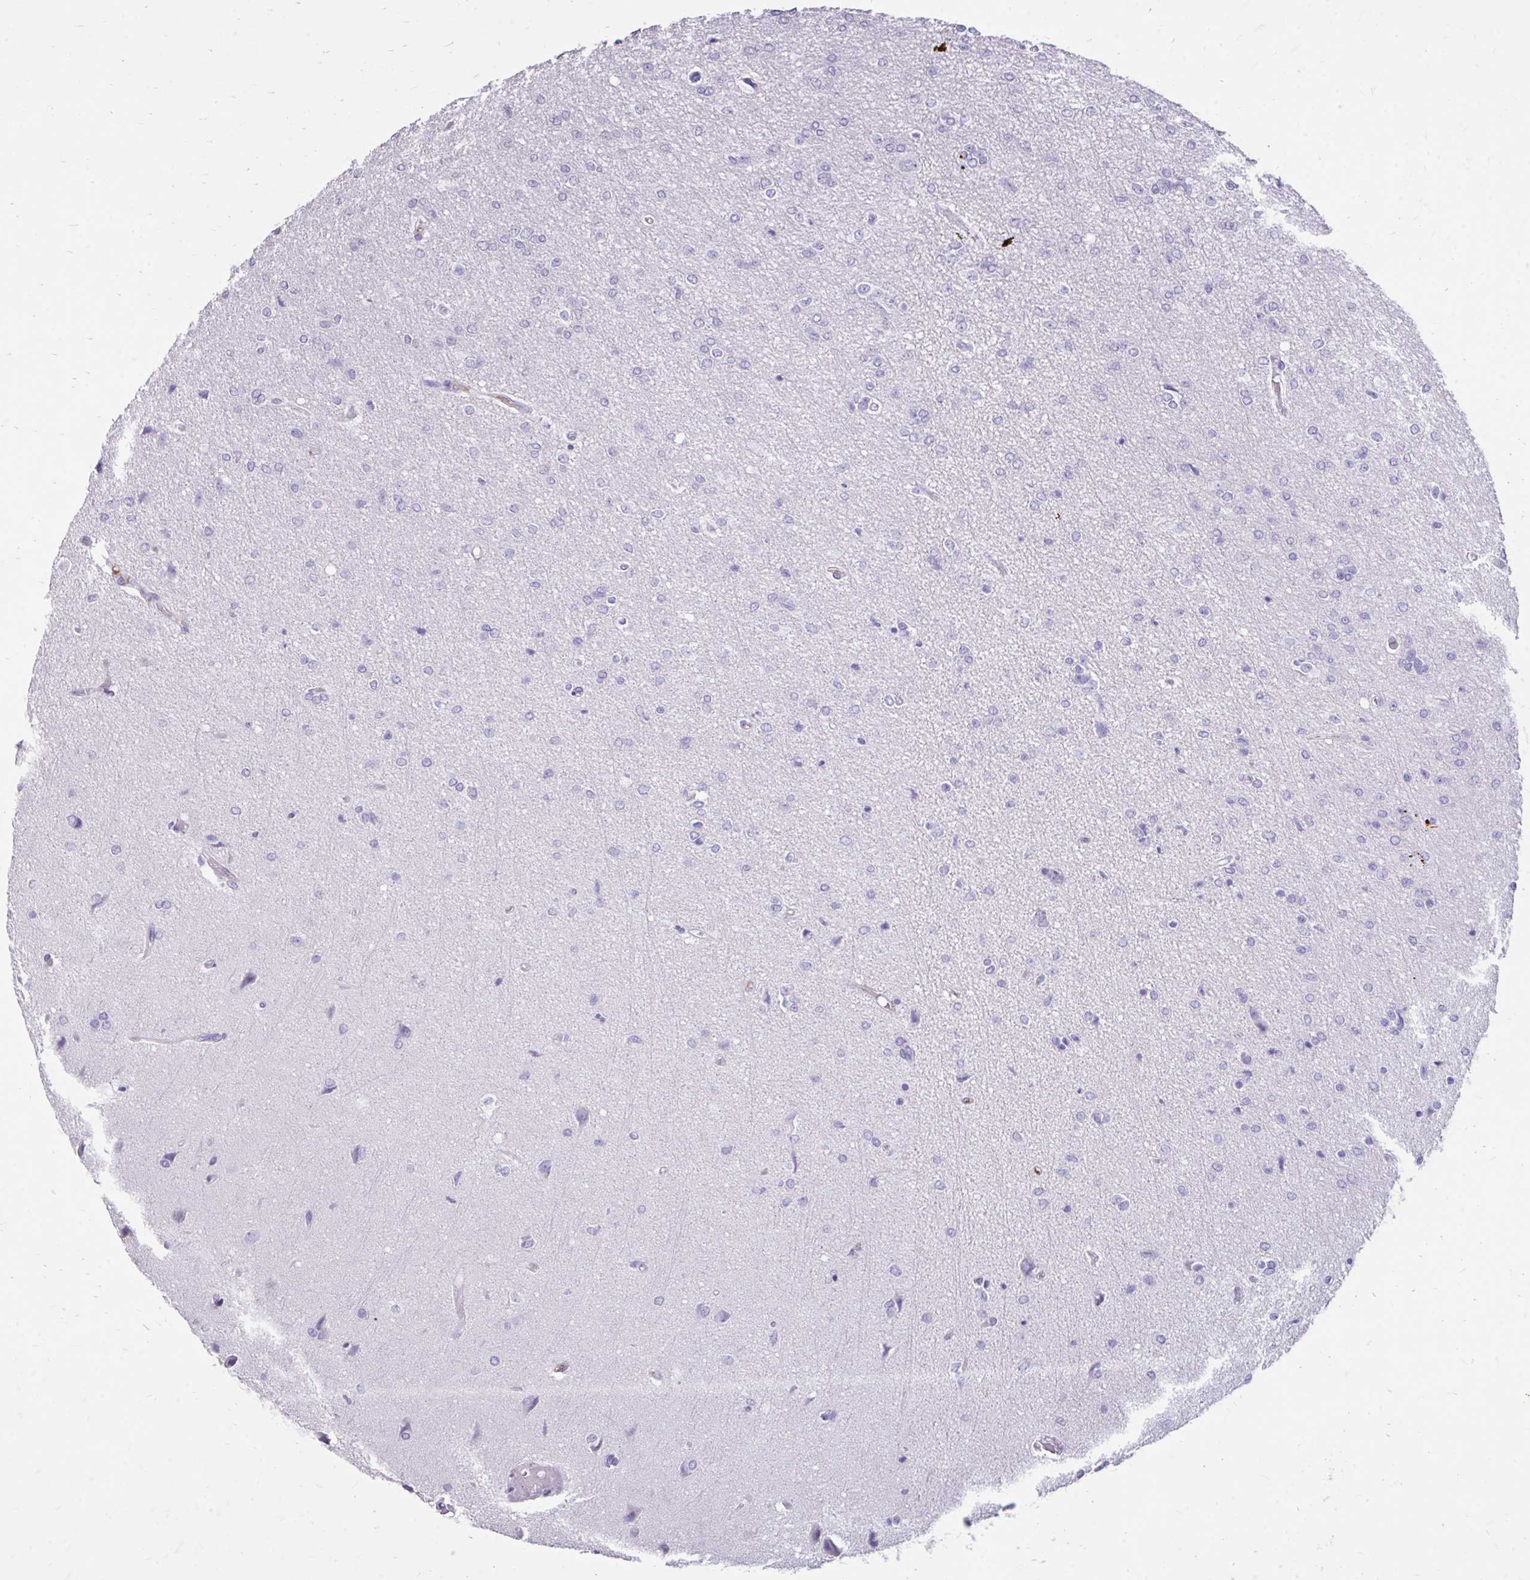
{"staining": {"intensity": "negative", "quantity": "none", "location": "none"}, "tissue": "glioma", "cell_type": "Tumor cells", "image_type": "cancer", "snomed": [{"axis": "morphology", "description": "Glioma, malignant, Low grade"}, {"axis": "topography", "description": "Brain"}], "caption": "Tumor cells show no significant positivity in glioma.", "gene": "CFH", "patient": {"sex": "male", "age": 26}}